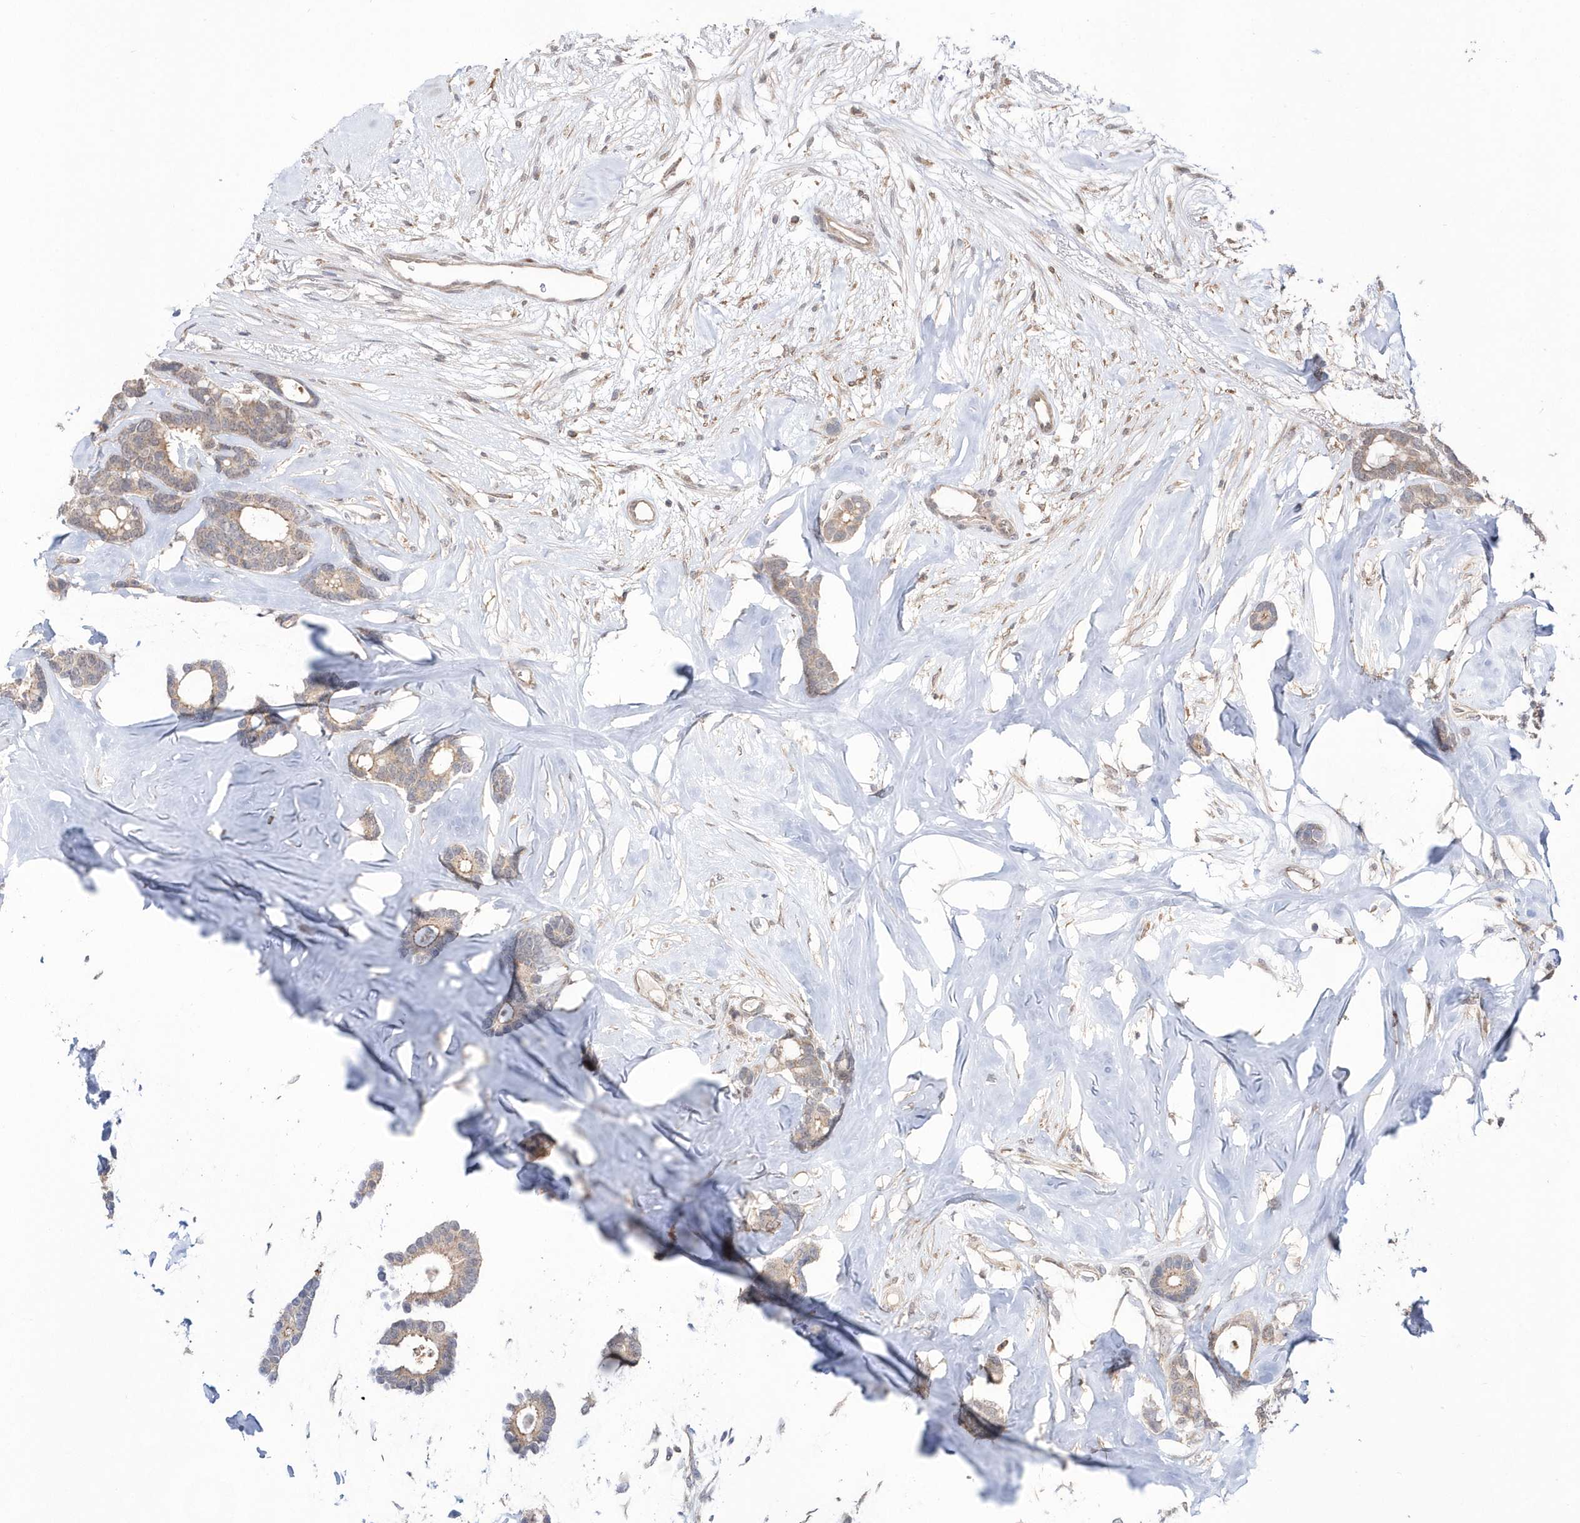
{"staining": {"intensity": "weak", "quantity": "25%-75%", "location": "cytoplasmic/membranous"}, "tissue": "breast cancer", "cell_type": "Tumor cells", "image_type": "cancer", "snomed": [{"axis": "morphology", "description": "Duct carcinoma"}, {"axis": "topography", "description": "Breast"}], "caption": "Immunohistochemistry photomicrograph of neoplastic tissue: breast cancer (infiltrating ductal carcinoma) stained using immunohistochemistry (IHC) reveals low levels of weak protein expression localized specifically in the cytoplasmic/membranous of tumor cells, appearing as a cytoplasmic/membranous brown color.", "gene": "DALRD3", "patient": {"sex": "female", "age": 87}}